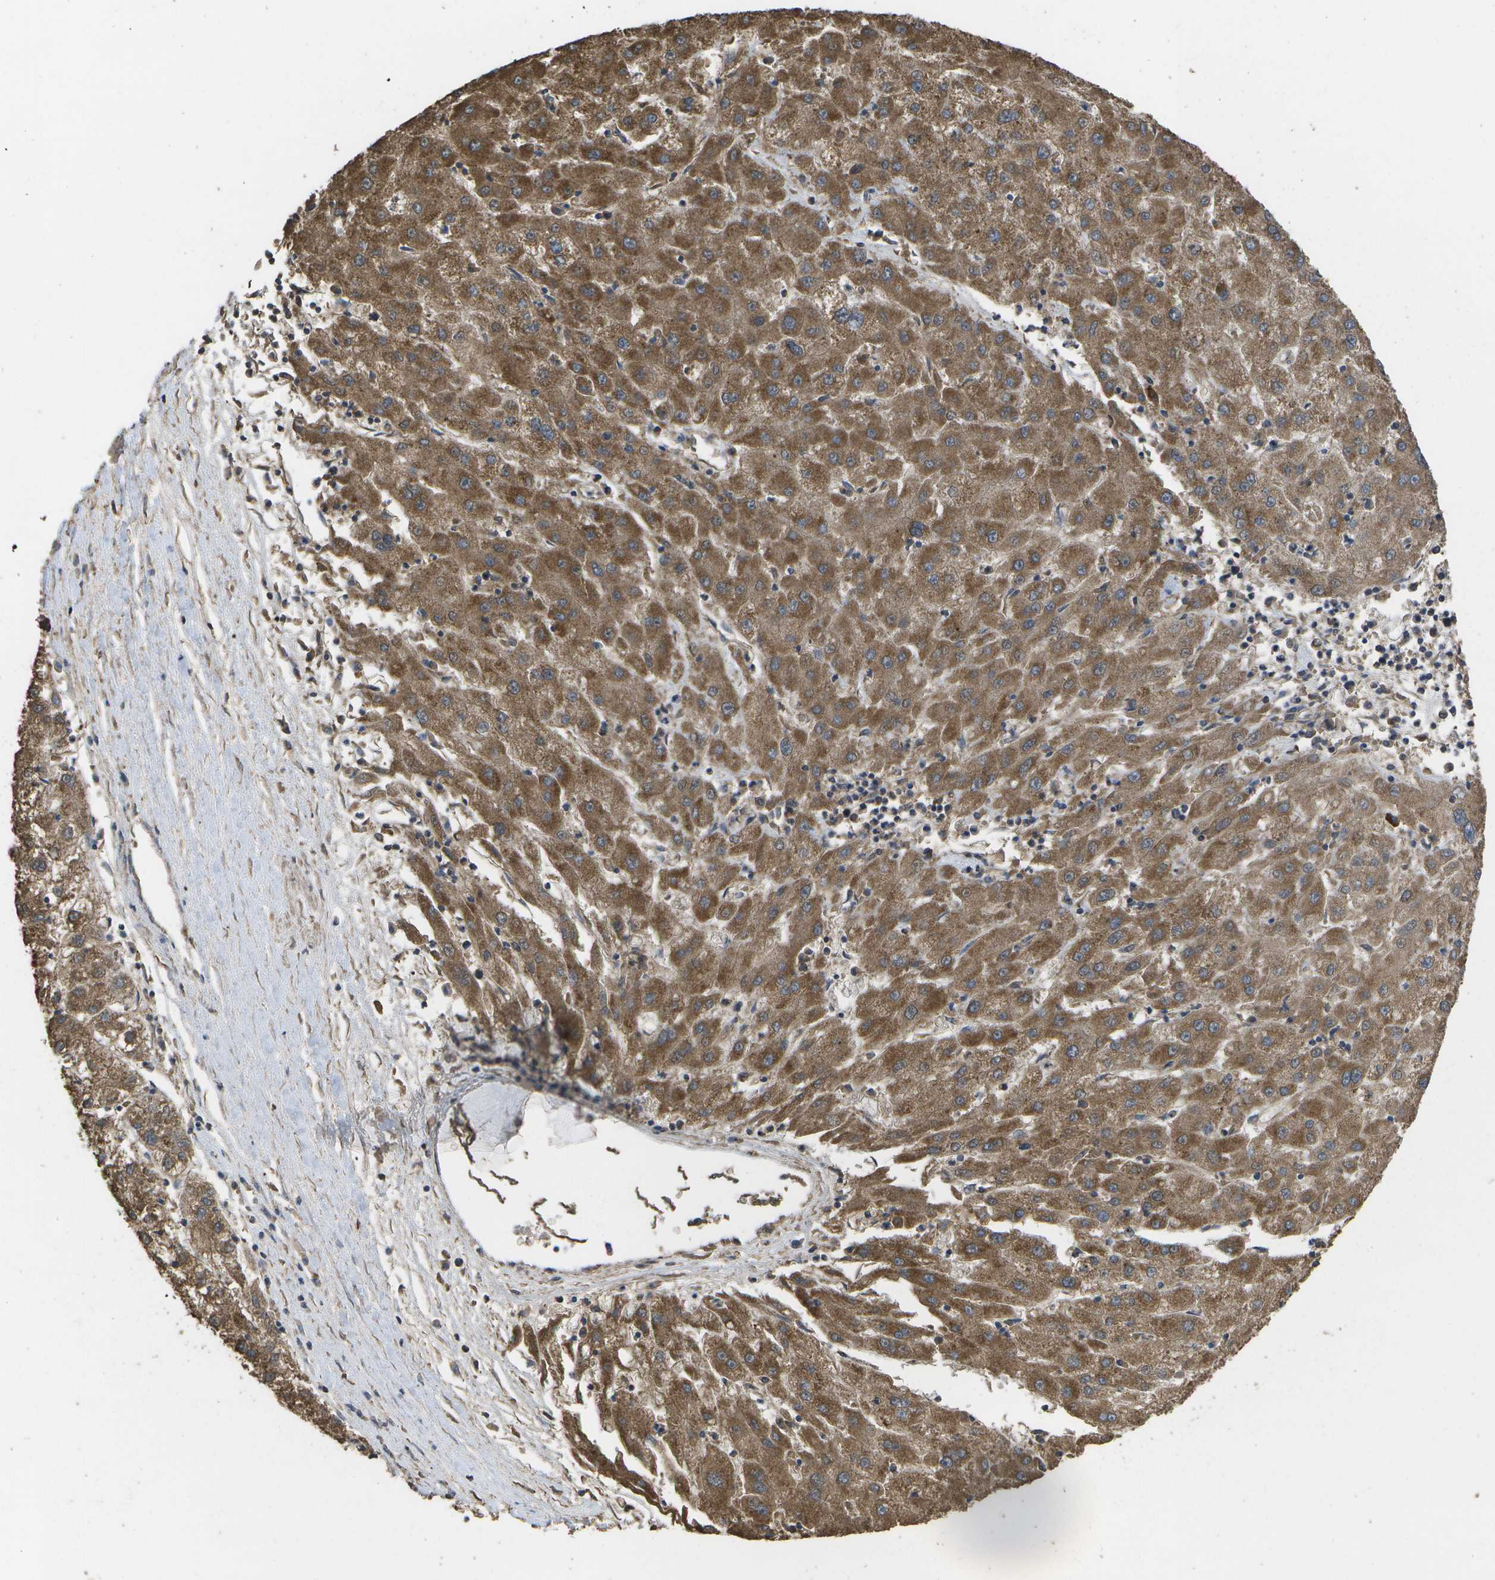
{"staining": {"intensity": "moderate", "quantity": ">75%", "location": "cytoplasmic/membranous"}, "tissue": "liver cancer", "cell_type": "Tumor cells", "image_type": "cancer", "snomed": [{"axis": "morphology", "description": "Carcinoma, Hepatocellular, NOS"}, {"axis": "topography", "description": "Liver"}], "caption": "Moderate cytoplasmic/membranous protein staining is present in approximately >75% of tumor cells in hepatocellular carcinoma (liver).", "gene": "SACS", "patient": {"sex": "male", "age": 72}}